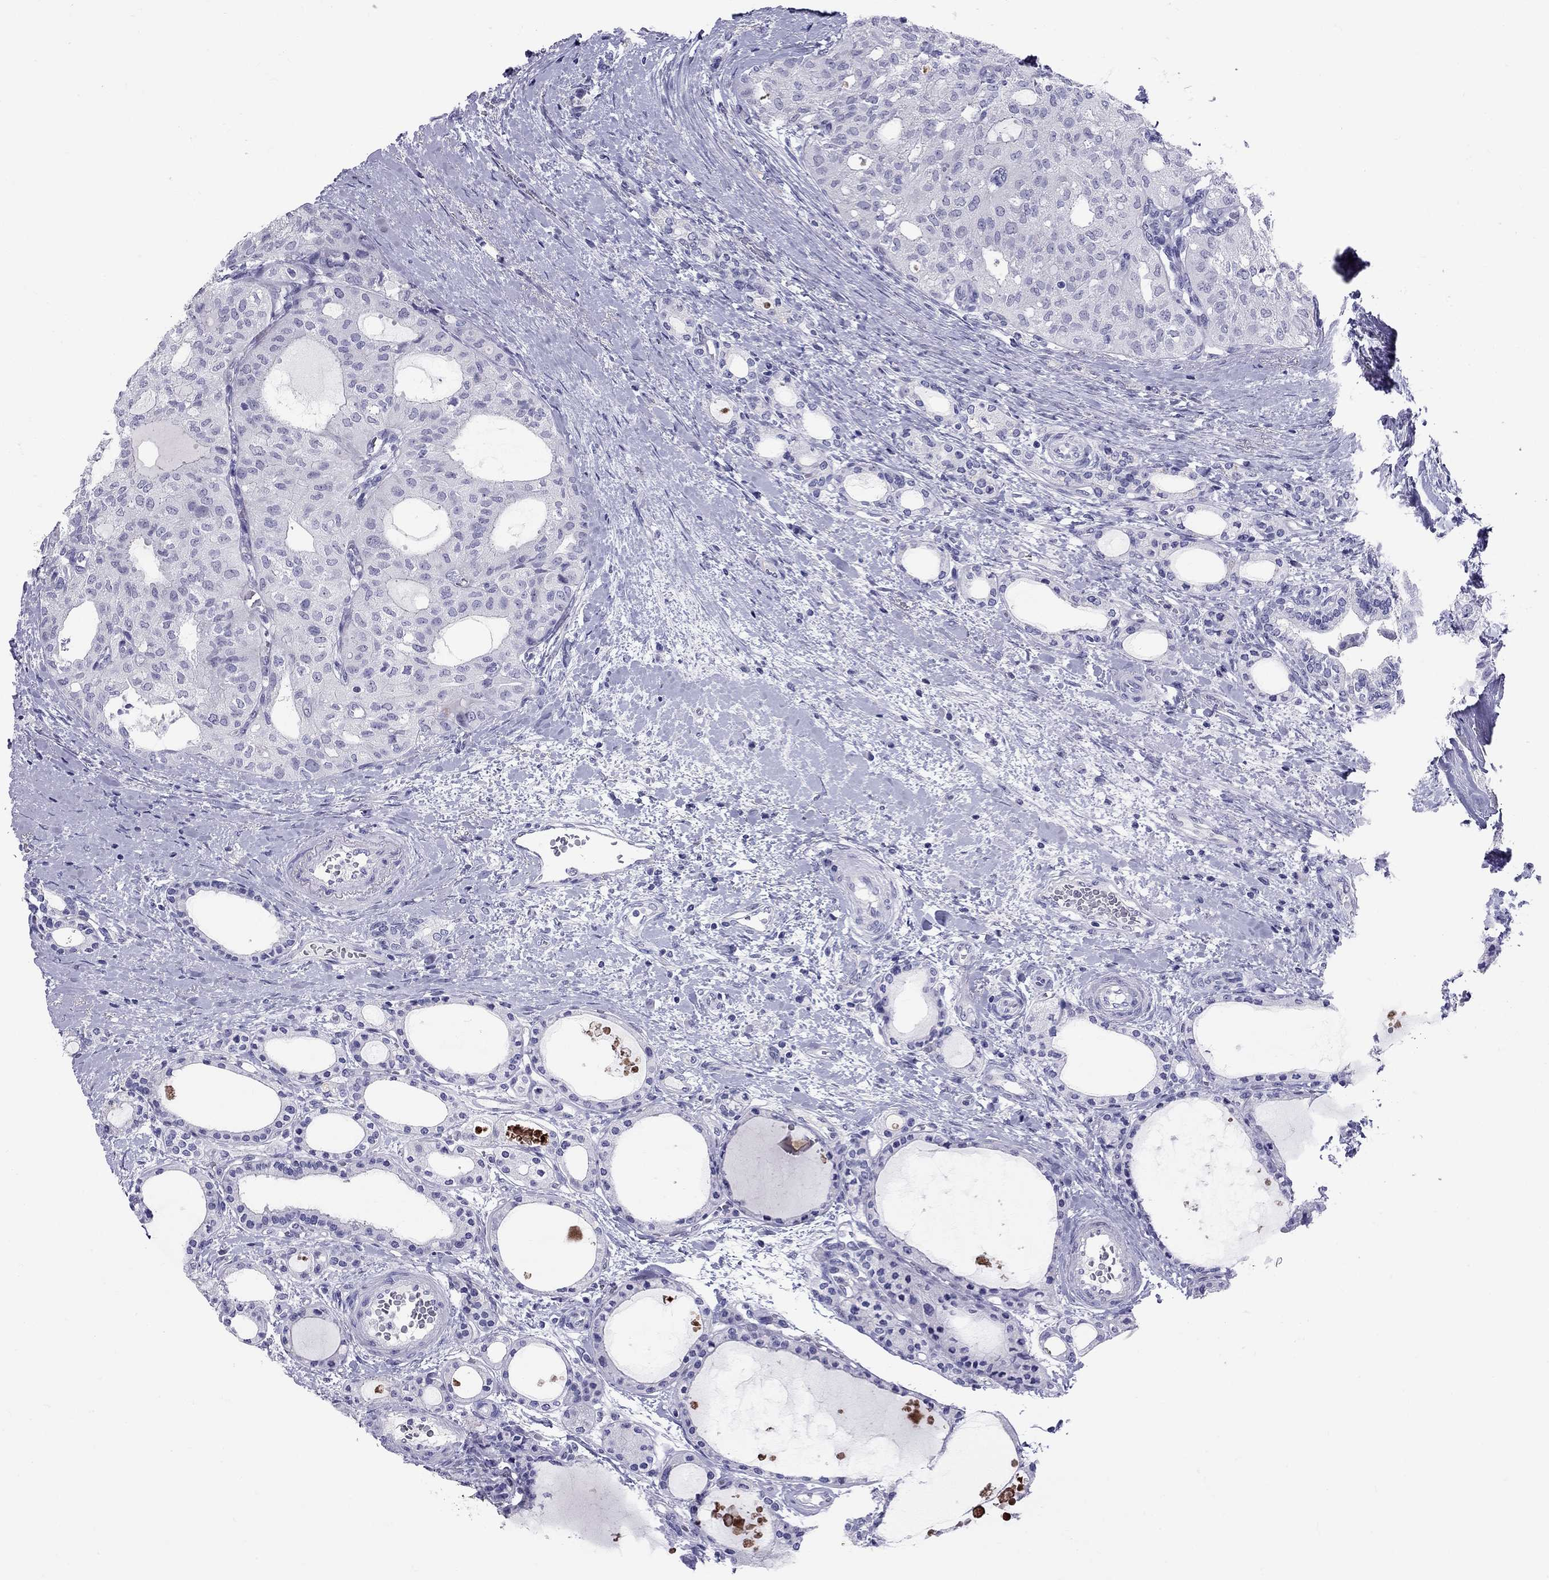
{"staining": {"intensity": "negative", "quantity": "none", "location": "none"}, "tissue": "thyroid cancer", "cell_type": "Tumor cells", "image_type": "cancer", "snomed": [{"axis": "morphology", "description": "Follicular adenoma carcinoma, NOS"}, {"axis": "topography", "description": "Thyroid gland"}], "caption": "Tumor cells show no significant protein positivity in thyroid follicular adenoma carcinoma.", "gene": "FSCN3", "patient": {"sex": "male", "age": 75}}